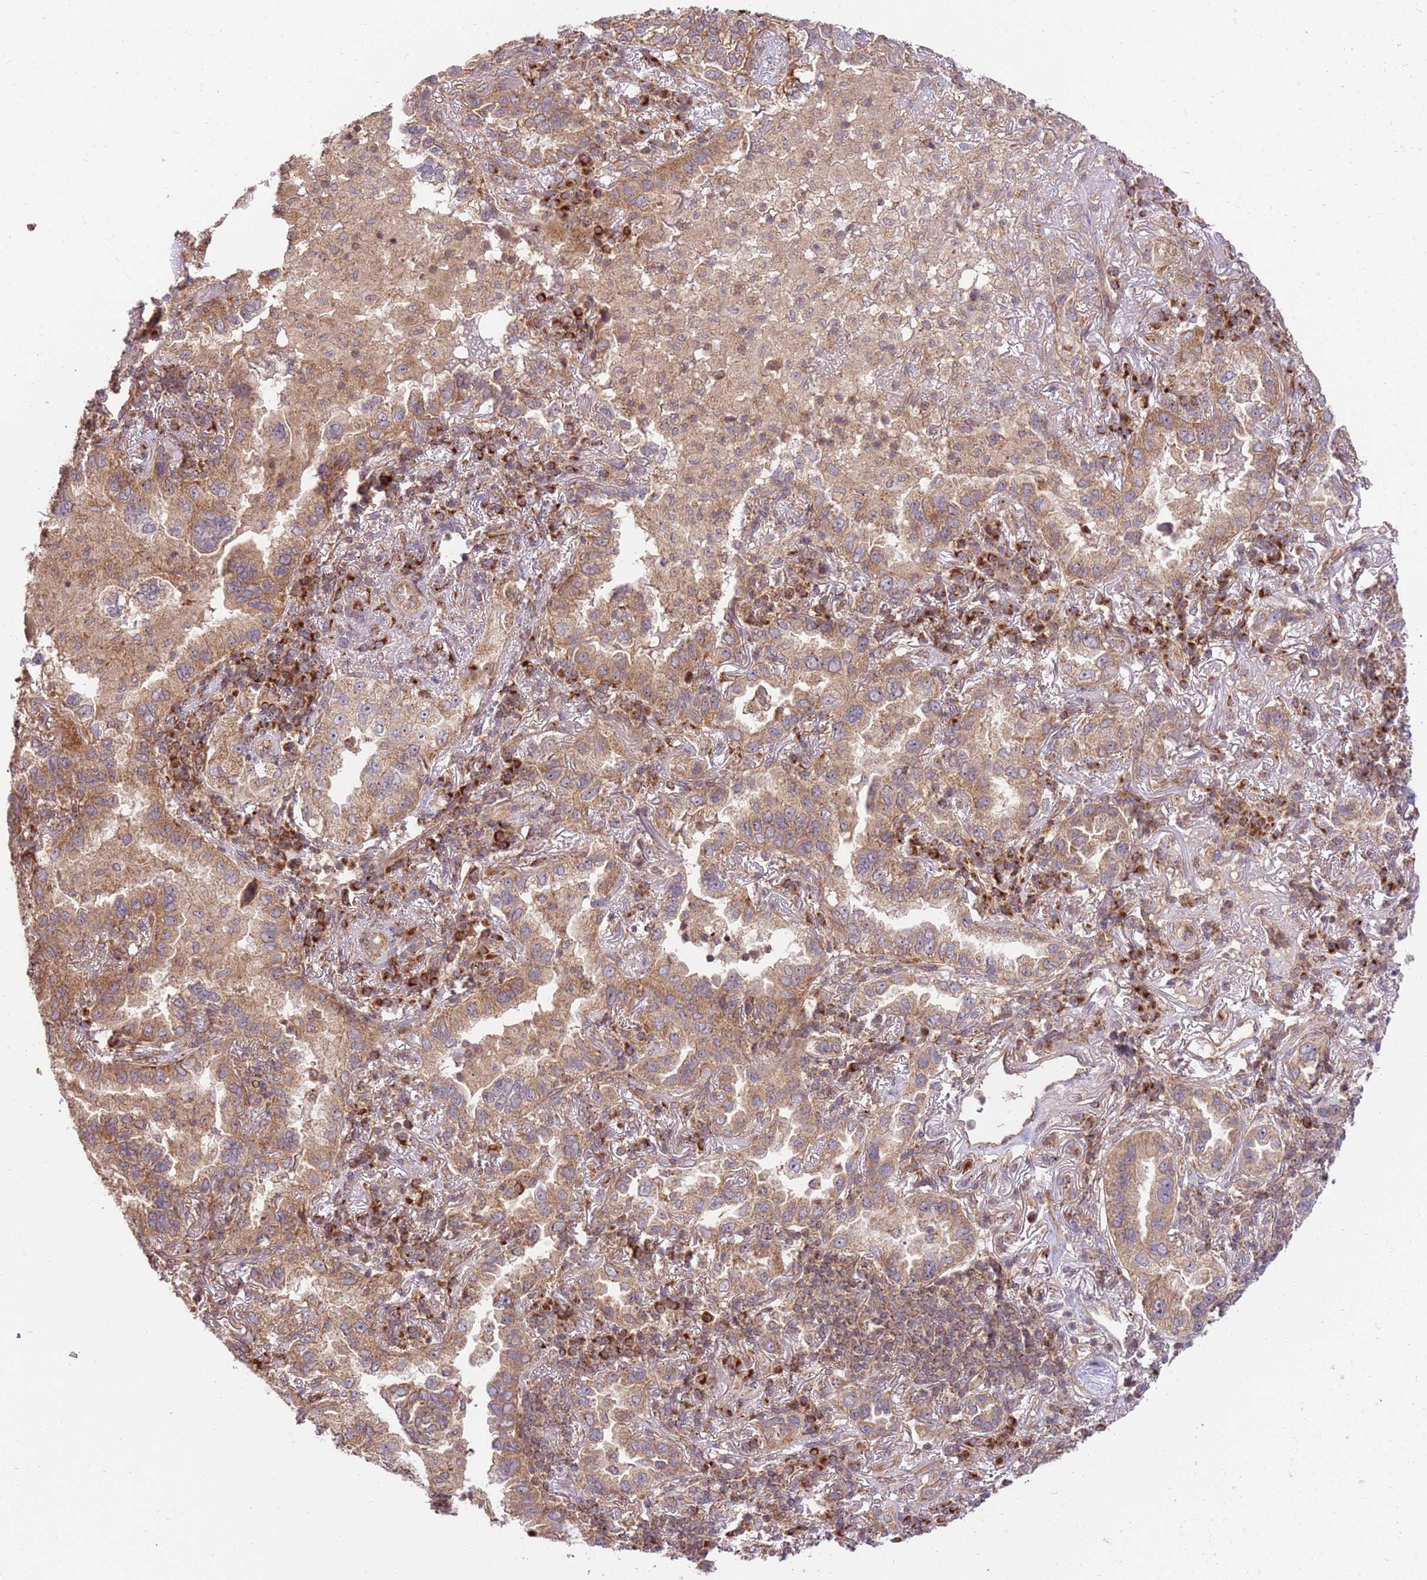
{"staining": {"intensity": "moderate", "quantity": ">75%", "location": "cytoplasmic/membranous"}, "tissue": "lung cancer", "cell_type": "Tumor cells", "image_type": "cancer", "snomed": [{"axis": "morphology", "description": "Adenocarcinoma, NOS"}, {"axis": "topography", "description": "Lung"}], "caption": "Lung cancer stained with a brown dye shows moderate cytoplasmic/membranous positive staining in approximately >75% of tumor cells.", "gene": "SPATA2L", "patient": {"sex": "female", "age": 69}}